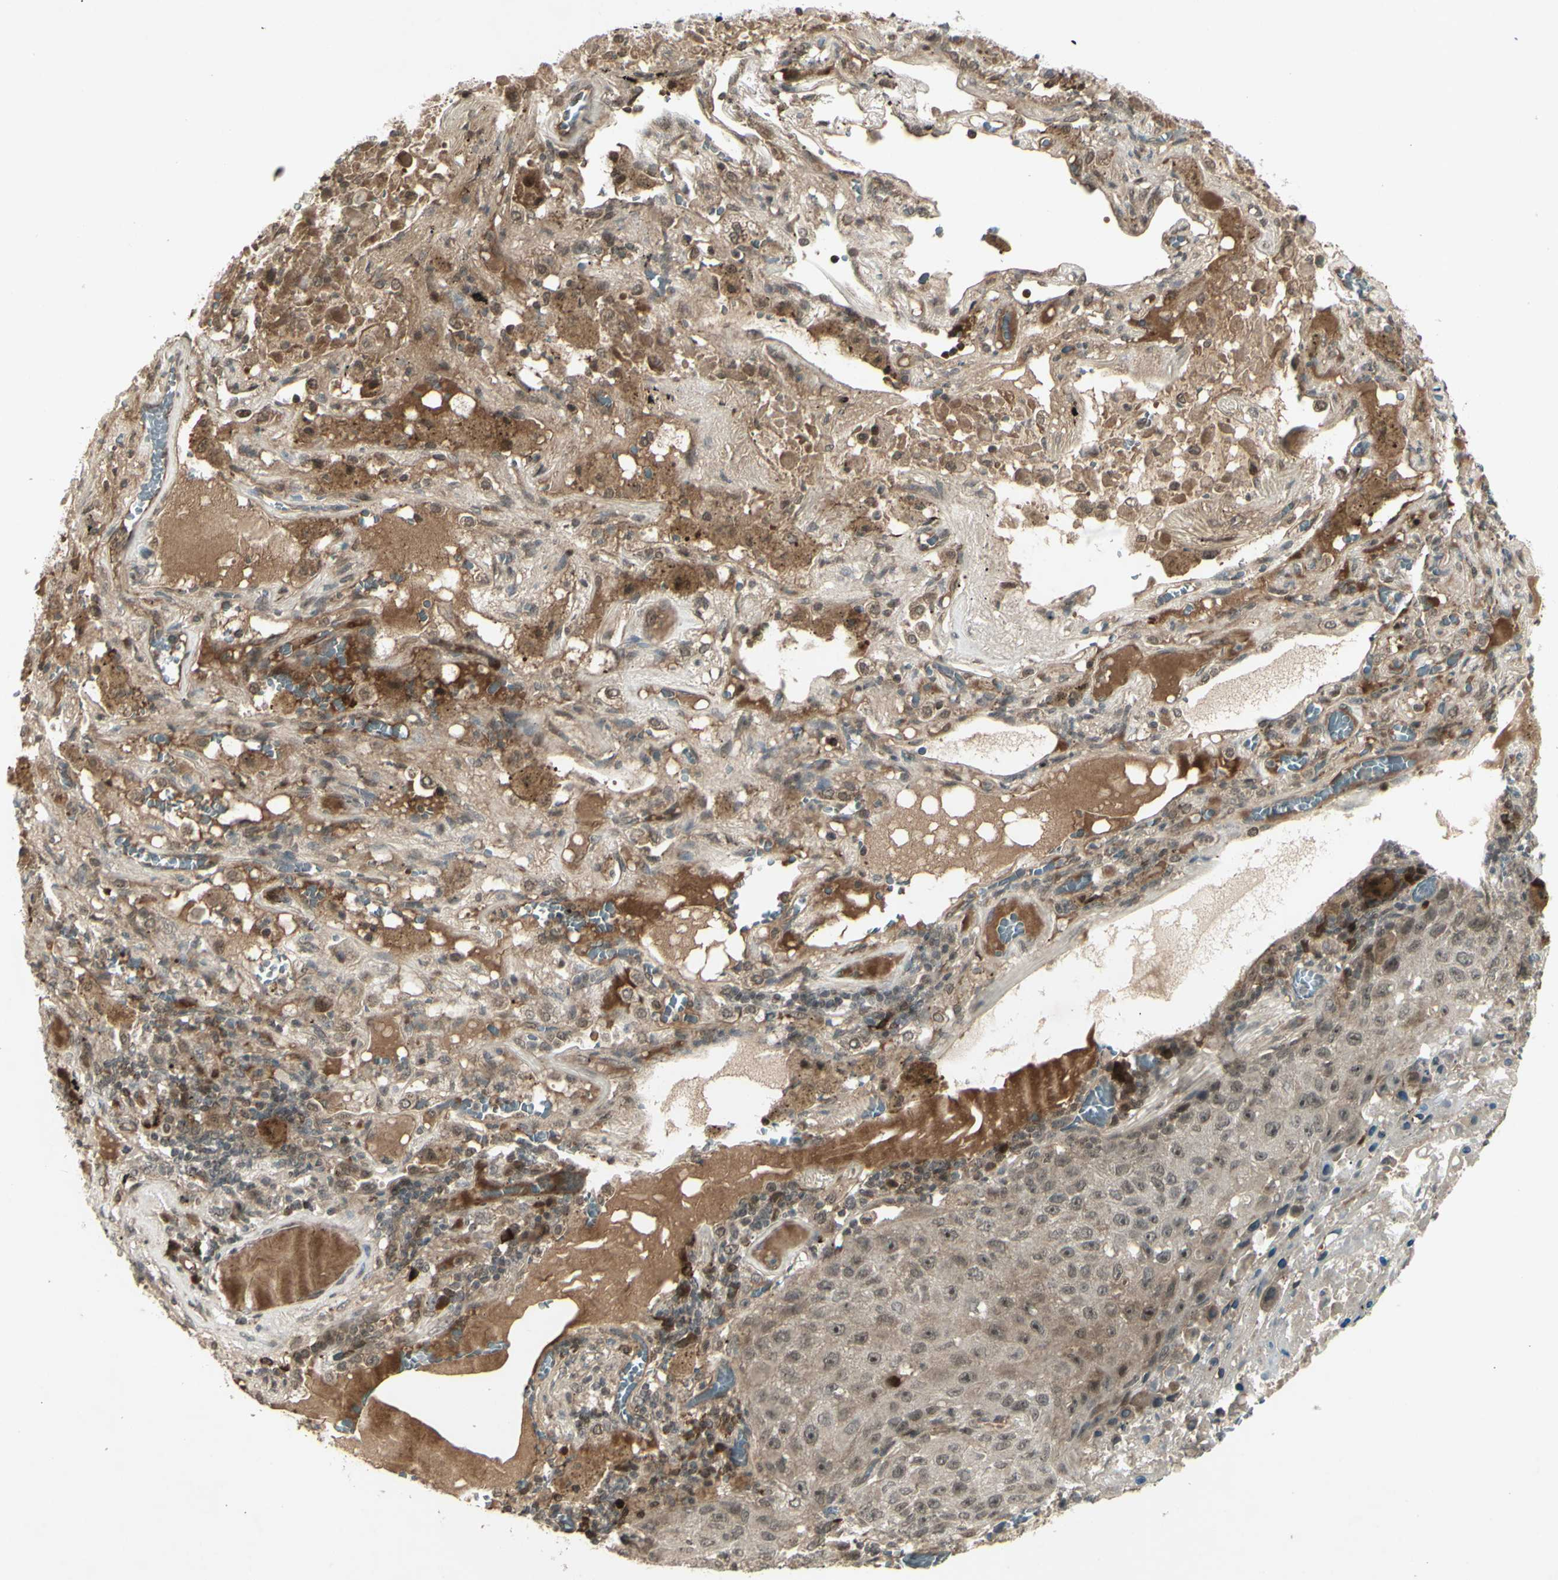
{"staining": {"intensity": "moderate", "quantity": ">75%", "location": "cytoplasmic/membranous,nuclear"}, "tissue": "lung cancer", "cell_type": "Tumor cells", "image_type": "cancer", "snomed": [{"axis": "morphology", "description": "Squamous cell carcinoma, NOS"}, {"axis": "topography", "description": "Lung"}], "caption": "Immunohistochemistry (IHC) (DAB) staining of human lung cancer shows moderate cytoplasmic/membranous and nuclear protein positivity in about >75% of tumor cells.", "gene": "BLNK", "patient": {"sex": "male", "age": 57}}